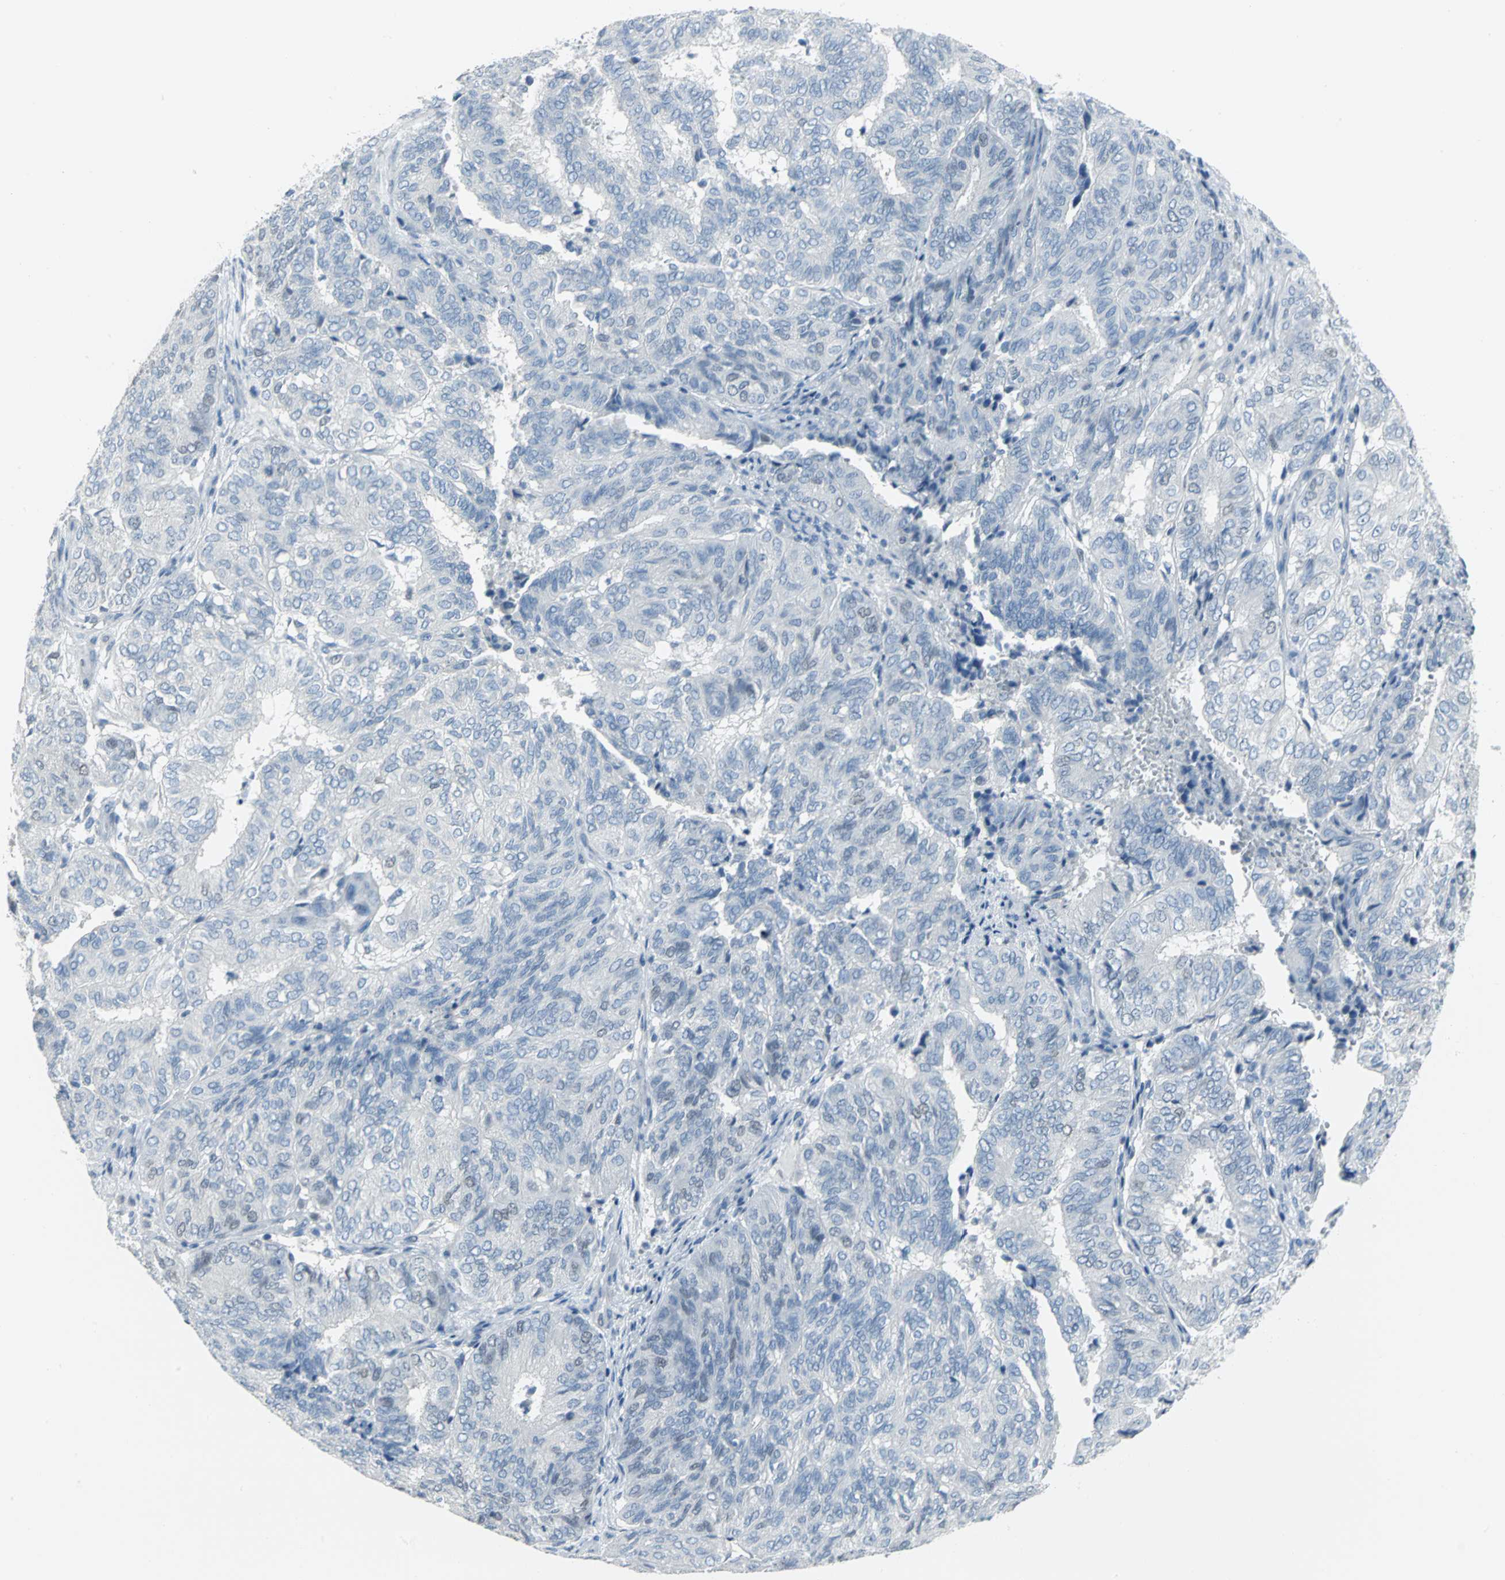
{"staining": {"intensity": "negative", "quantity": "none", "location": "none"}, "tissue": "endometrial cancer", "cell_type": "Tumor cells", "image_type": "cancer", "snomed": [{"axis": "morphology", "description": "Adenocarcinoma, NOS"}, {"axis": "topography", "description": "Uterus"}], "caption": "IHC photomicrograph of human endometrial cancer stained for a protein (brown), which exhibits no expression in tumor cells.", "gene": "MCM3", "patient": {"sex": "female", "age": 60}}